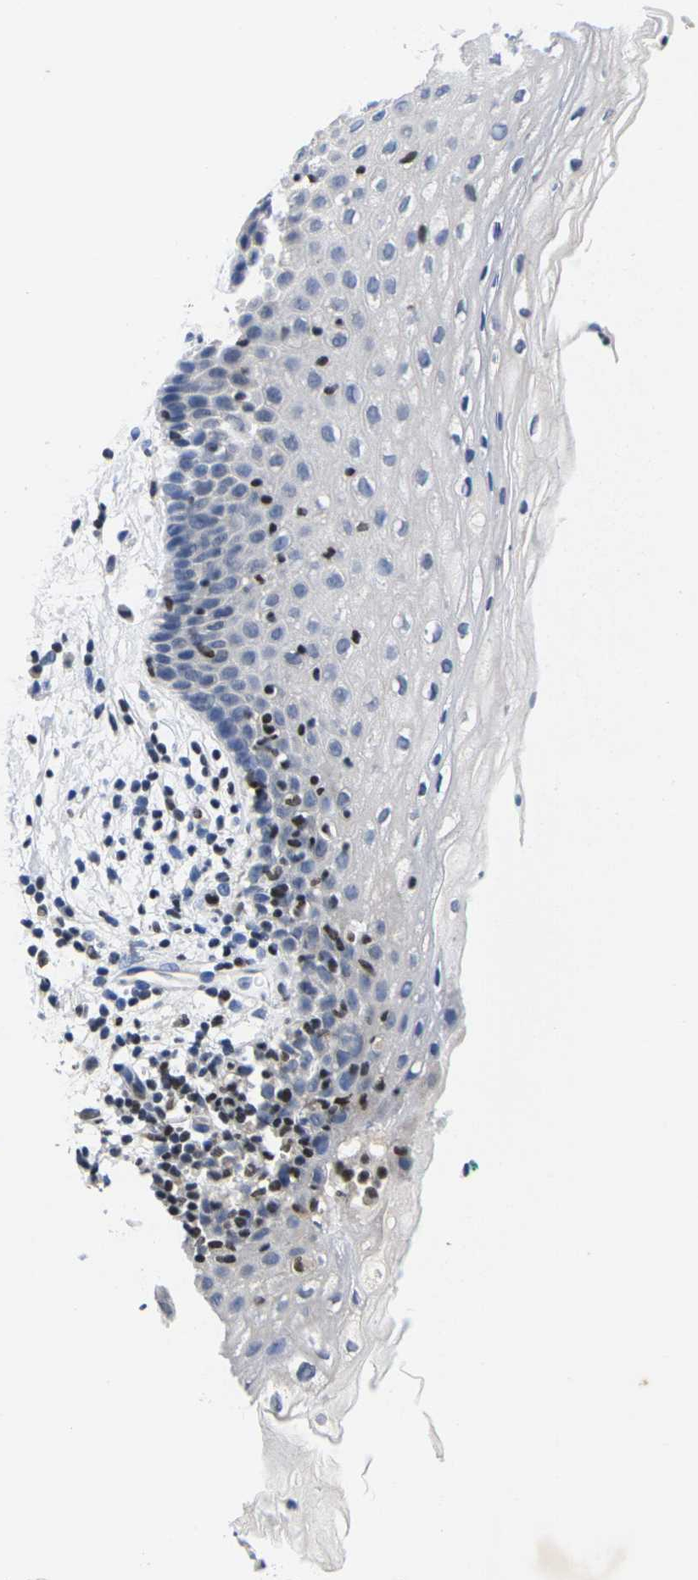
{"staining": {"intensity": "negative", "quantity": "none", "location": "none"}, "tissue": "vagina", "cell_type": "Squamous epithelial cells", "image_type": "normal", "snomed": [{"axis": "morphology", "description": "Normal tissue, NOS"}, {"axis": "topography", "description": "Vagina"}], "caption": "High magnification brightfield microscopy of normal vagina stained with DAB (brown) and counterstained with hematoxylin (blue): squamous epithelial cells show no significant staining.", "gene": "IKZF1", "patient": {"sex": "female", "age": 44}}